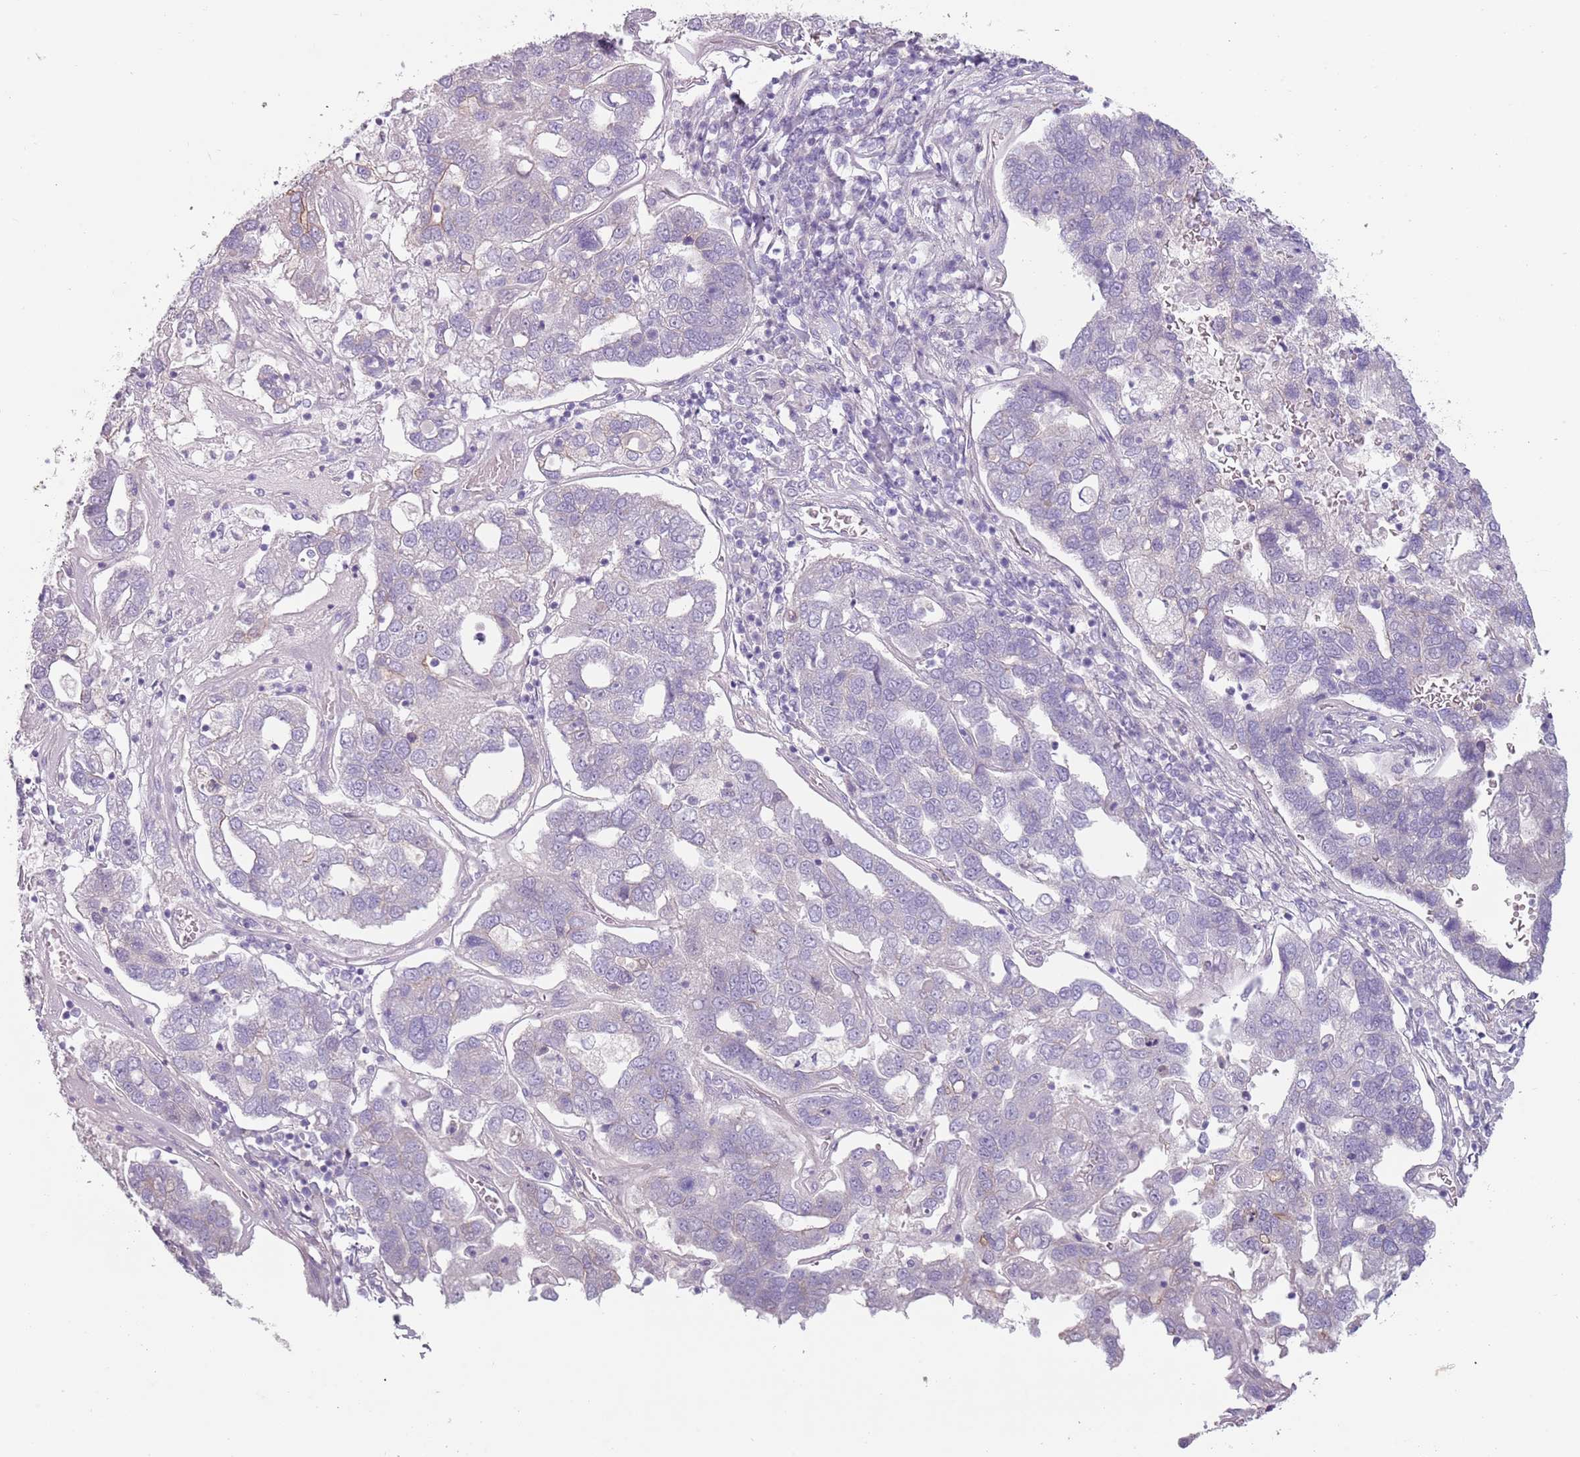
{"staining": {"intensity": "negative", "quantity": "none", "location": "none"}, "tissue": "pancreatic cancer", "cell_type": "Tumor cells", "image_type": "cancer", "snomed": [{"axis": "morphology", "description": "Adenocarcinoma, NOS"}, {"axis": "topography", "description": "Pancreas"}], "caption": "Pancreatic cancer (adenocarcinoma) was stained to show a protein in brown. There is no significant expression in tumor cells.", "gene": "RFX2", "patient": {"sex": "female", "age": 61}}